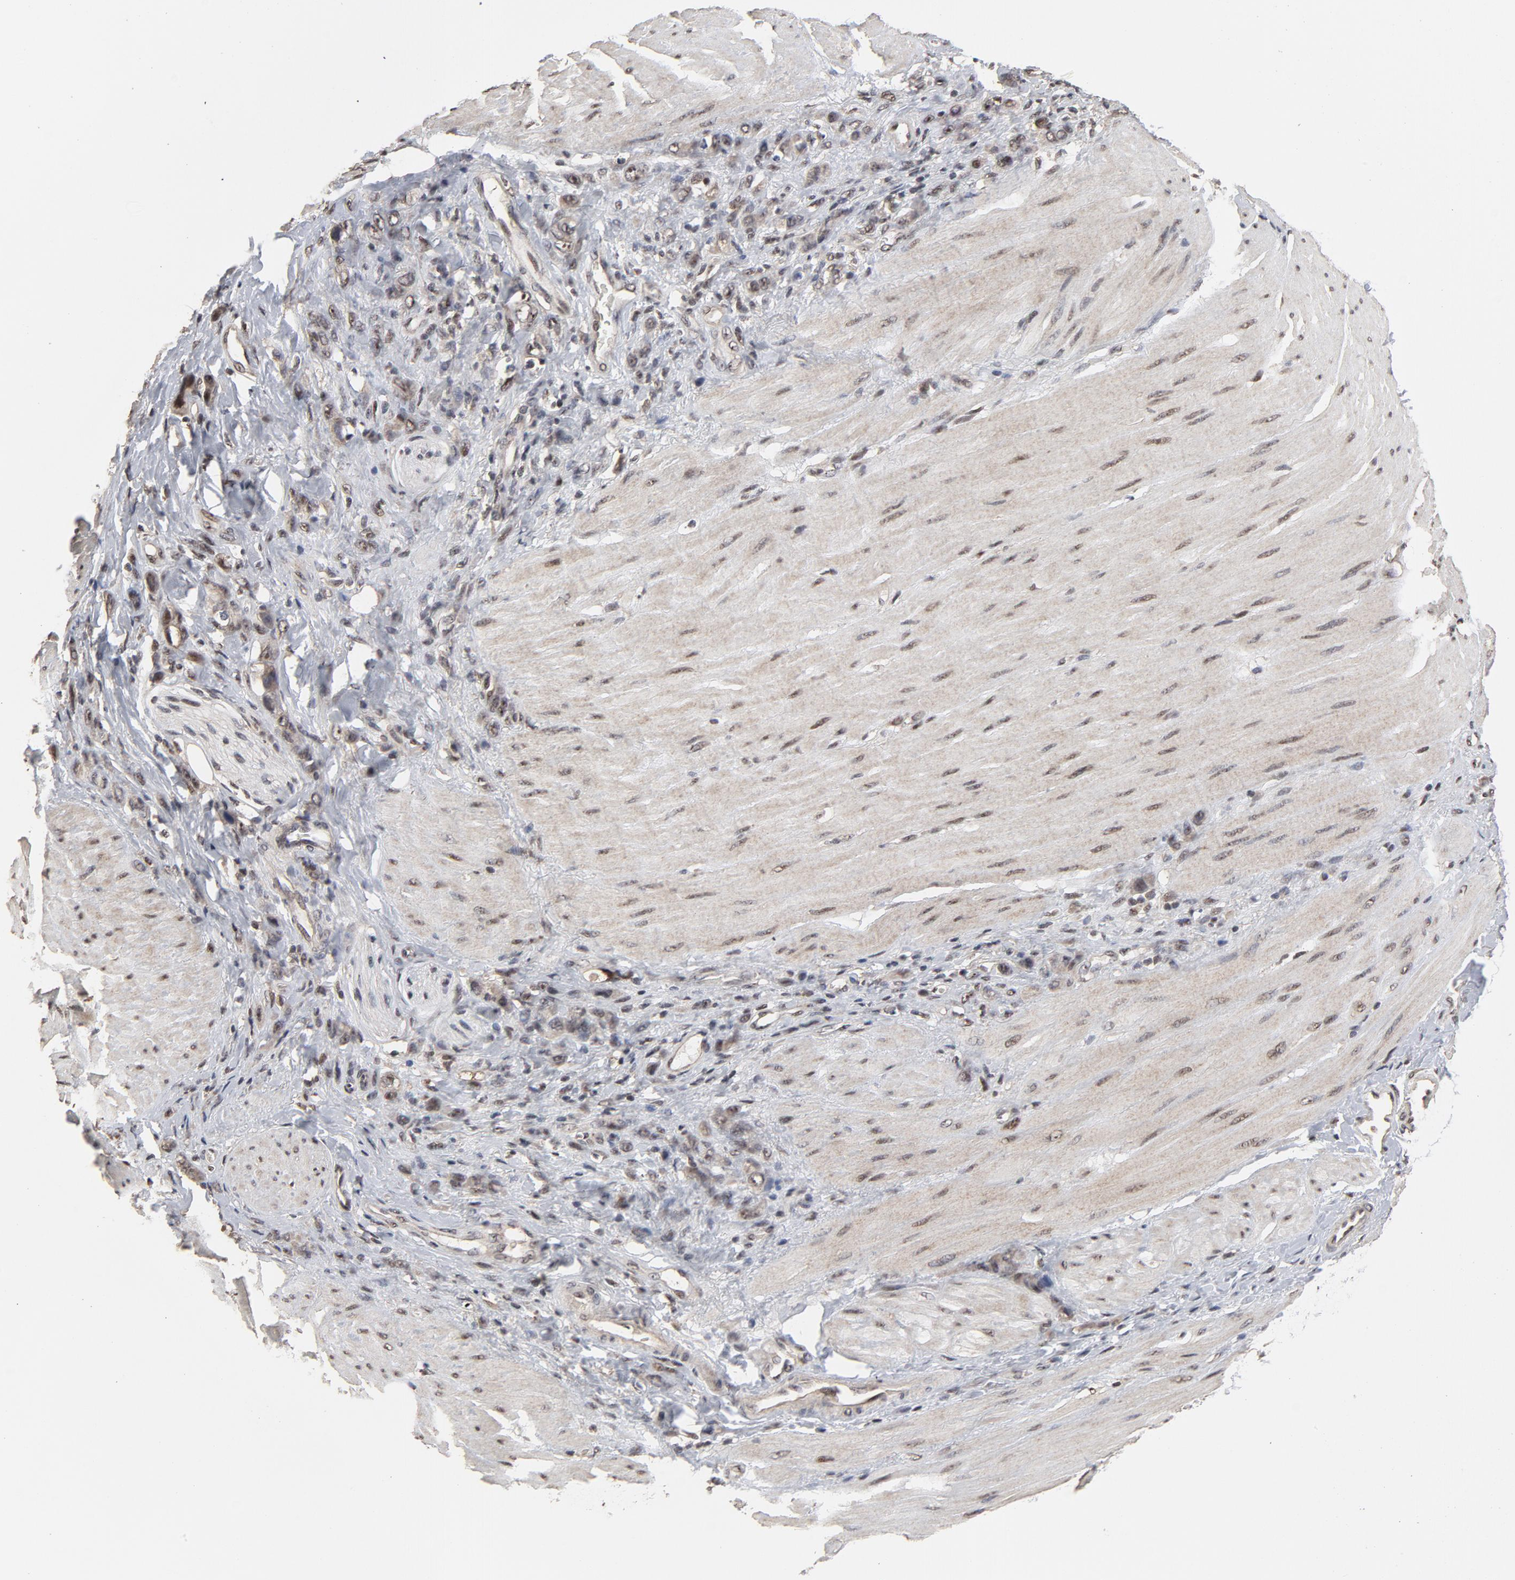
{"staining": {"intensity": "weak", "quantity": "25%-75%", "location": "nuclear"}, "tissue": "stomach cancer", "cell_type": "Tumor cells", "image_type": "cancer", "snomed": [{"axis": "morphology", "description": "Normal tissue, NOS"}, {"axis": "morphology", "description": "Adenocarcinoma, NOS"}, {"axis": "topography", "description": "Stomach"}], "caption": "A high-resolution micrograph shows immunohistochemistry staining of stomach cancer, which shows weak nuclear expression in approximately 25%-75% of tumor cells. The staining was performed using DAB (3,3'-diaminobenzidine) to visualize the protein expression in brown, while the nuclei were stained in blue with hematoxylin (Magnification: 20x).", "gene": "TP53RK", "patient": {"sex": "male", "age": 82}}